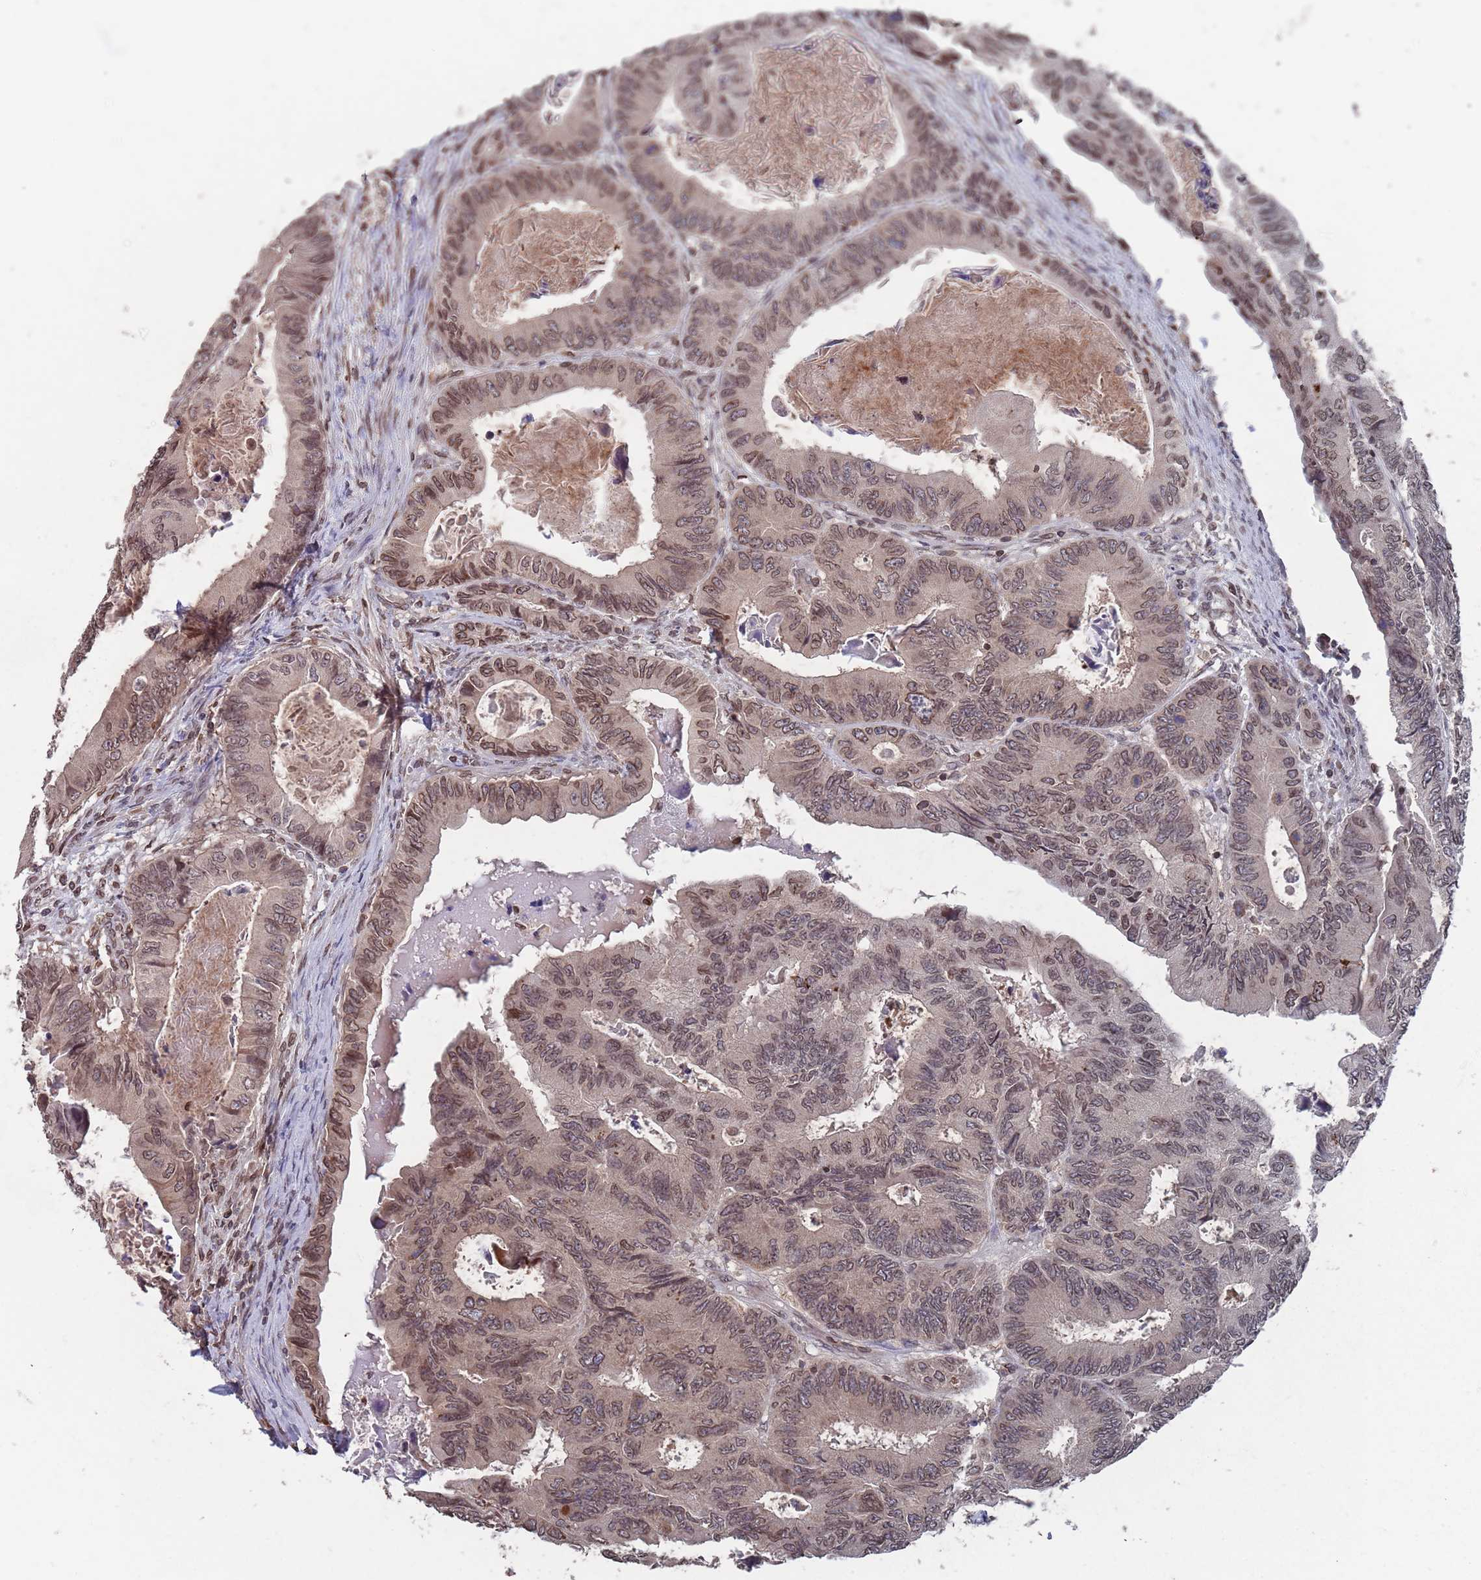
{"staining": {"intensity": "moderate", "quantity": ">75%", "location": "cytoplasmic/membranous,nuclear"}, "tissue": "colorectal cancer", "cell_type": "Tumor cells", "image_type": "cancer", "snomed": [{"axis": "morphology", "description": "Adenocarcinoma, NOS"}, {"axis": "topography", "description": "Colon"}], "caption": "Approximately >75% of tumor cells in human adenocarcinoma (colorectal) display moderate cytoplasmic/membranous and nuclear protein expression as visualized by brown immunohistochemical staining.", "gene": "SDHAF3", "patient": {"sex": "male", "age": 85}}